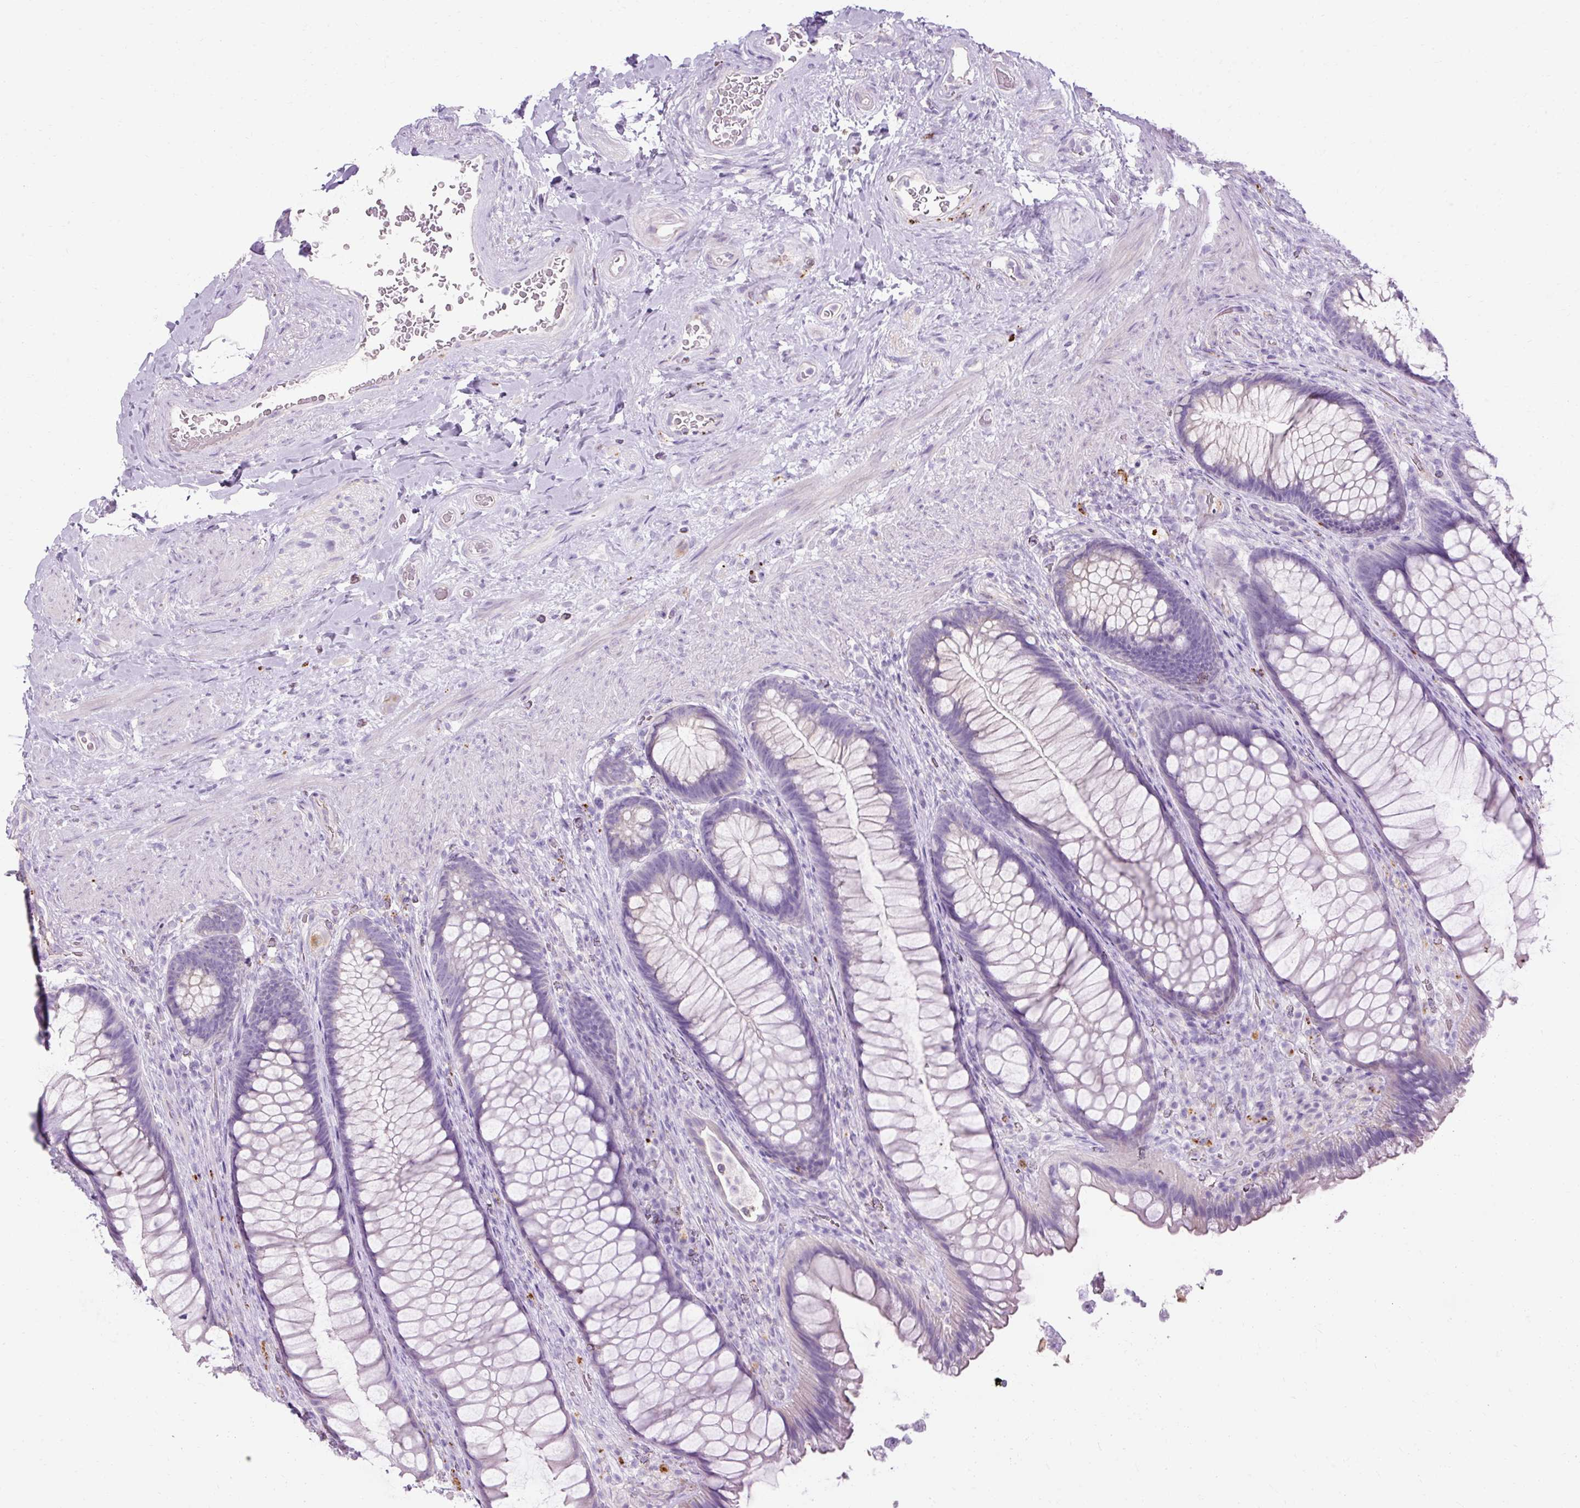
{"staining": {"intensity": "negative", "quantity": "none", "location": "none"}, "tissue": "rectum", "cell_type": "Glandular cells", "image_type": "normal", "snomed": [{"axis": "morphology", "description": "Normal tissue, NOS"}, {"axis": "topography", "description": "Rectum"}], "caption": "This is an immunohistochemistry micrograph of benign rectum. There is no staining in glandular cells.", "gene": "HSD11B1", "patient": {"sex": "male", "age": 53}}